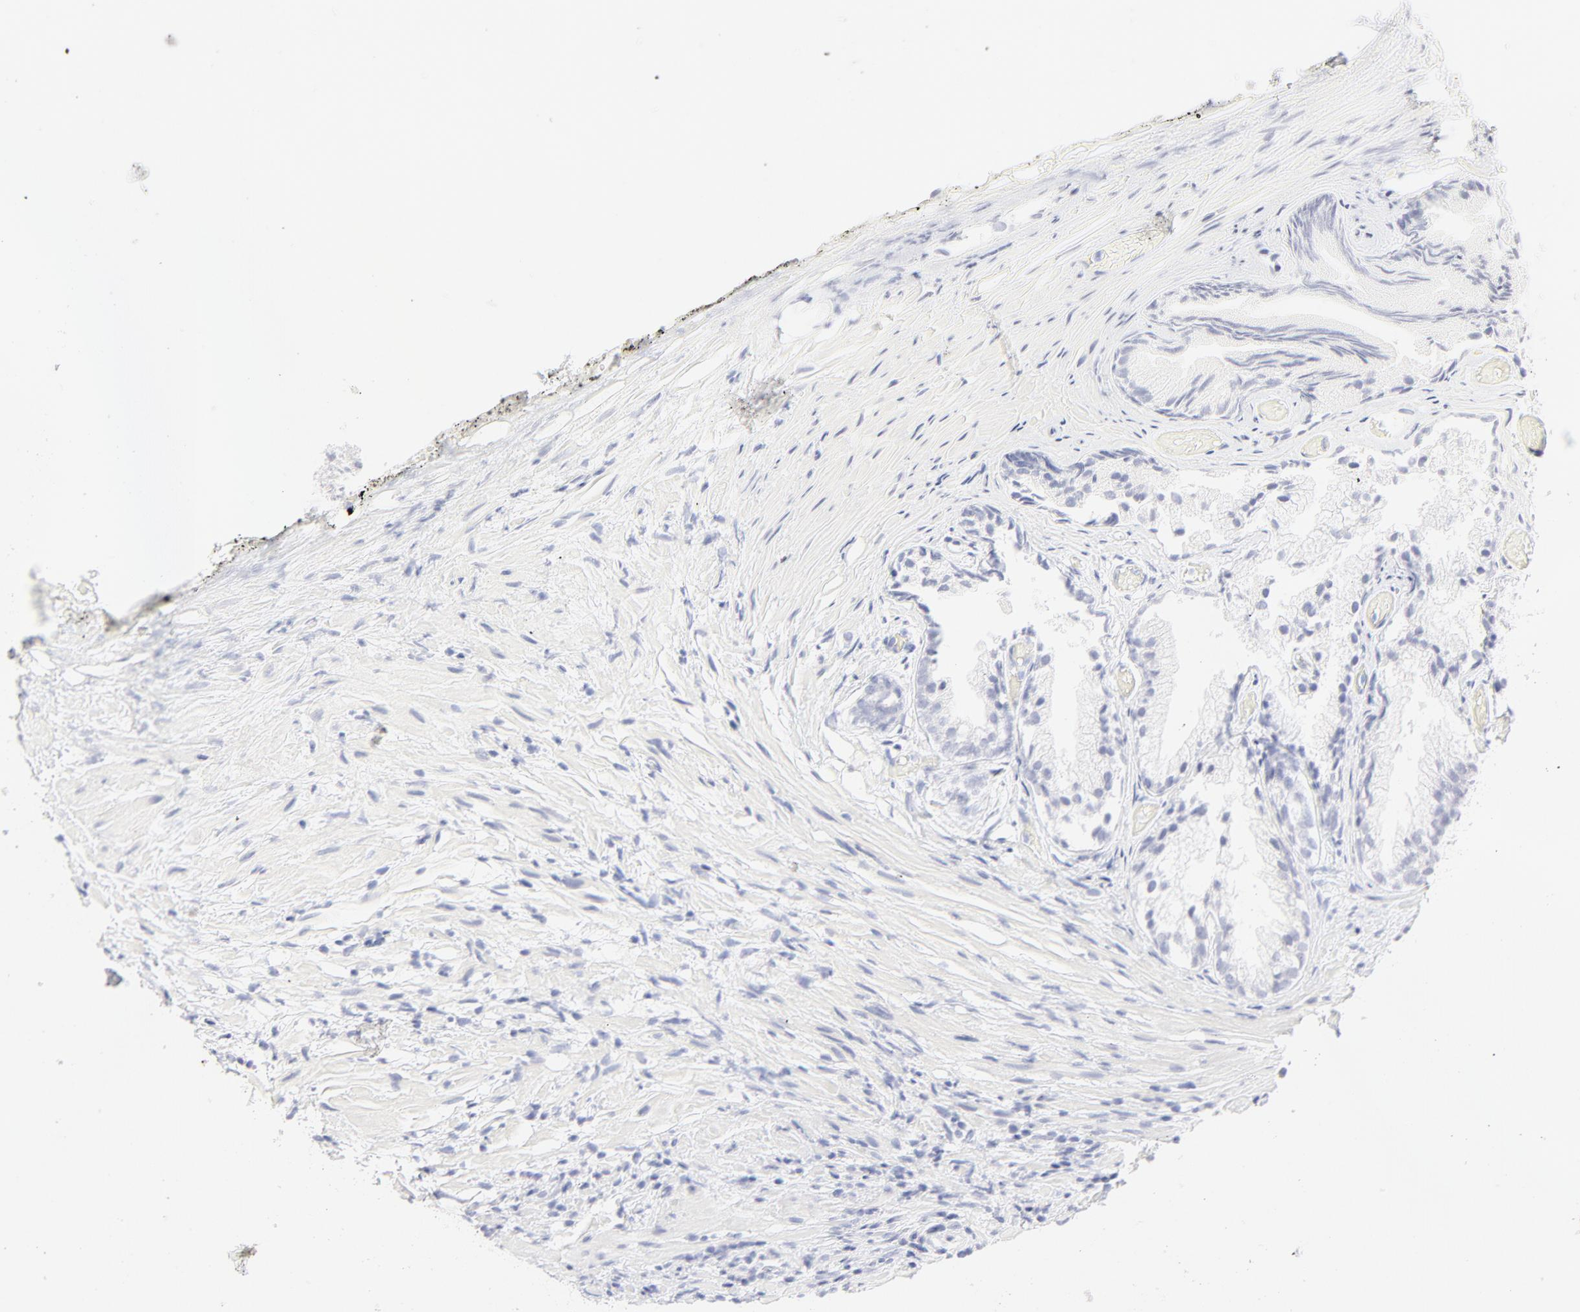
{"staining": {"intensity": "negative", "quantity": "none", "location": "none"}, "tissue": "prostate", "cell_type": "Glandular cells", "image_type": "normal", "snomed": [{"axis": "morphology", "description": "Normal tissue, NOS"}, {"axis": "topography", "description": "Prostate"}], "caption": "Normal prostate was stained to show a protein in brown. There is no significant positivity in glandular cells.", "gene": "ELF3", "patient": {"sex": "male", "age": 76}}